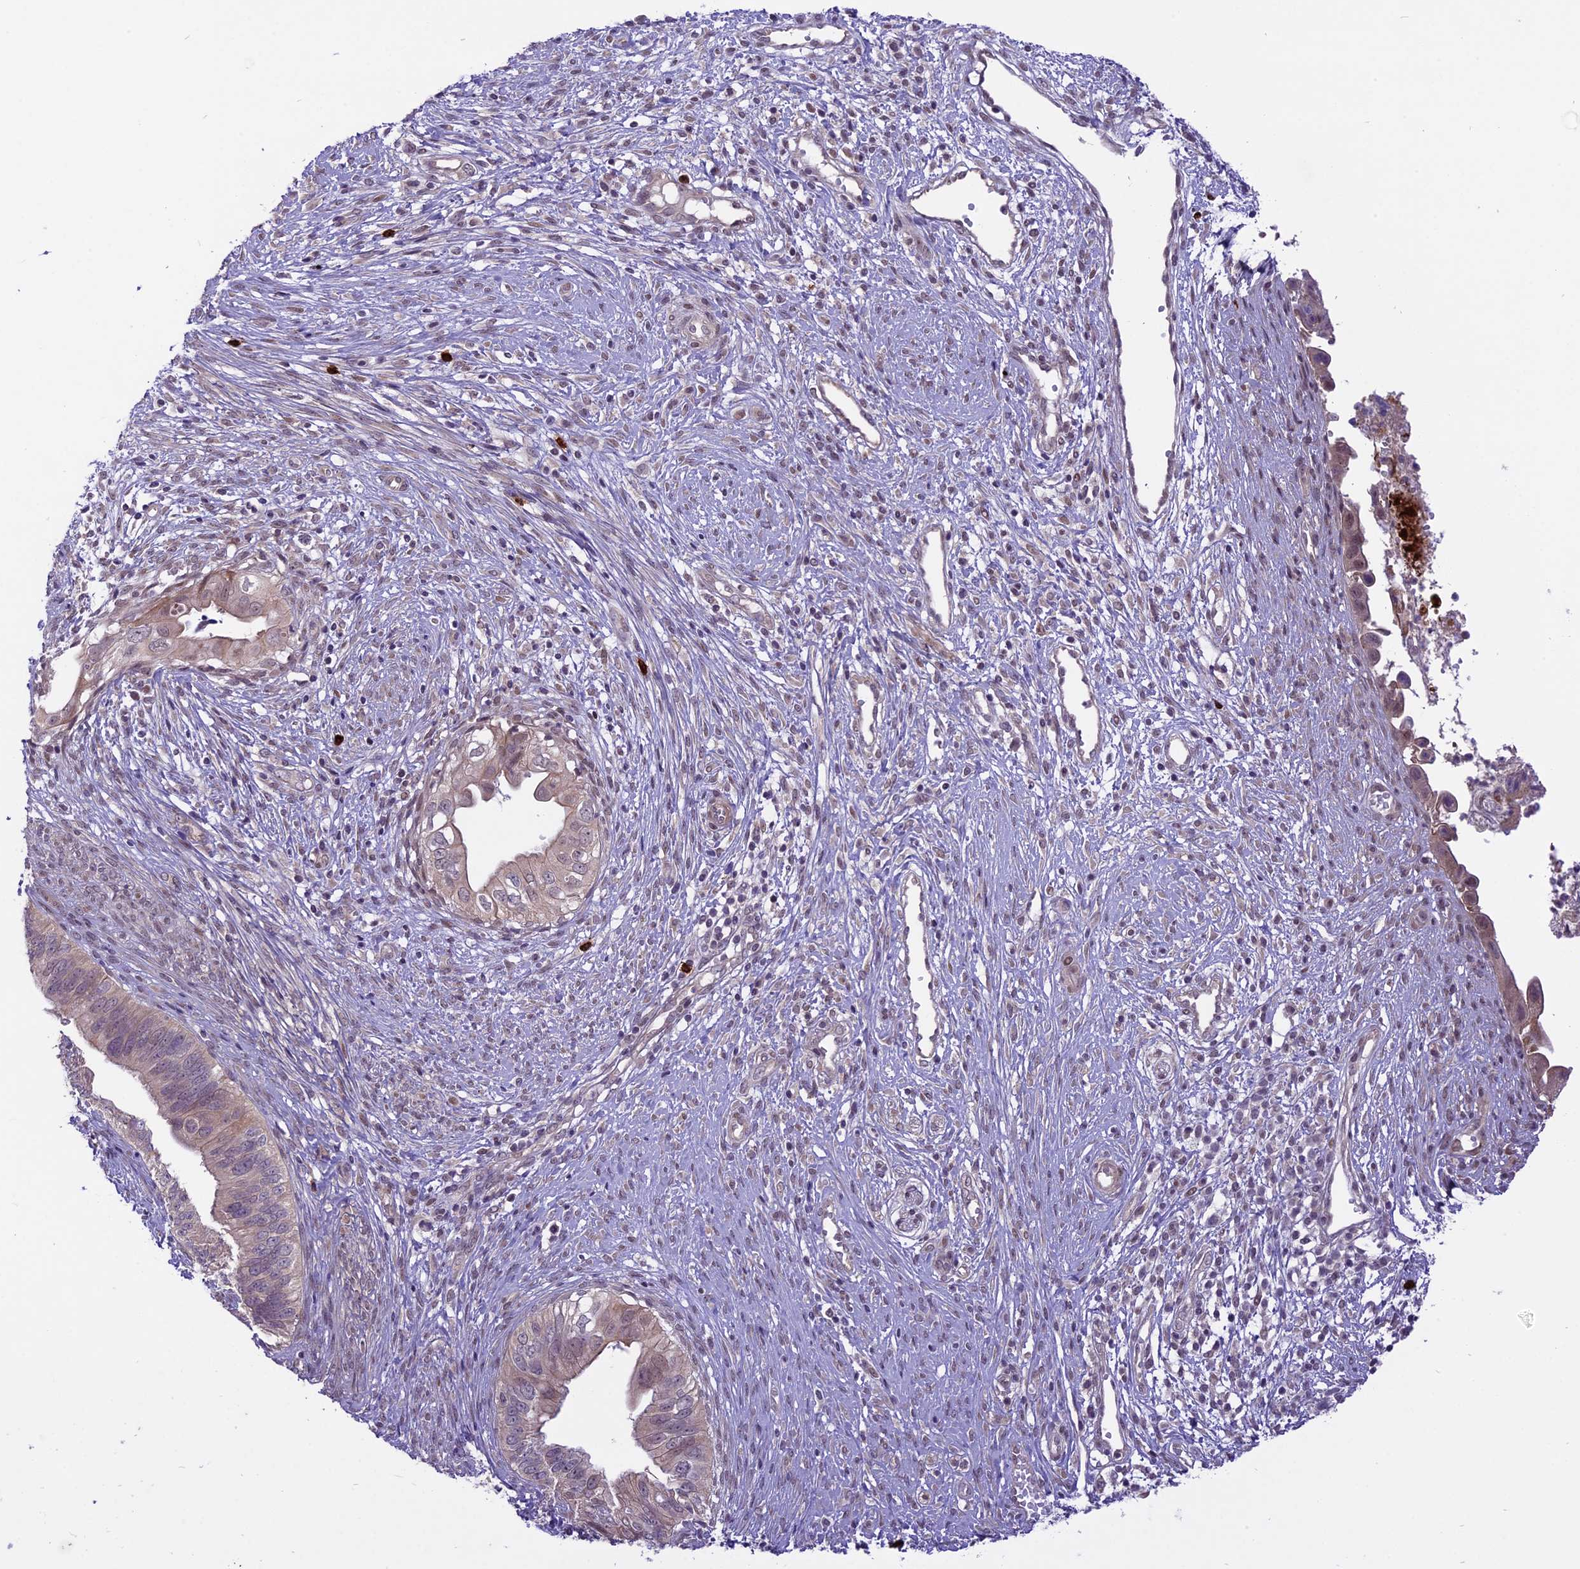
{"staining": {"intensity": "negative", "quantity": "none", "location": "none"}, "tissue": "cervical cancer", "cell_type": "Tumor cells", "image_type": "cancer", "snomed": [{"axis": "morphology", "description": "Adenocarcinoma, NOS"}, {"axis": "topography", "description": "Cervix"}], "caption": "Tumor cells are negative for protein expression in human cervical cancer (adenocarcinoma).", "gene": "SPRED1", "patient": {"sex": "female", "age": 42}}